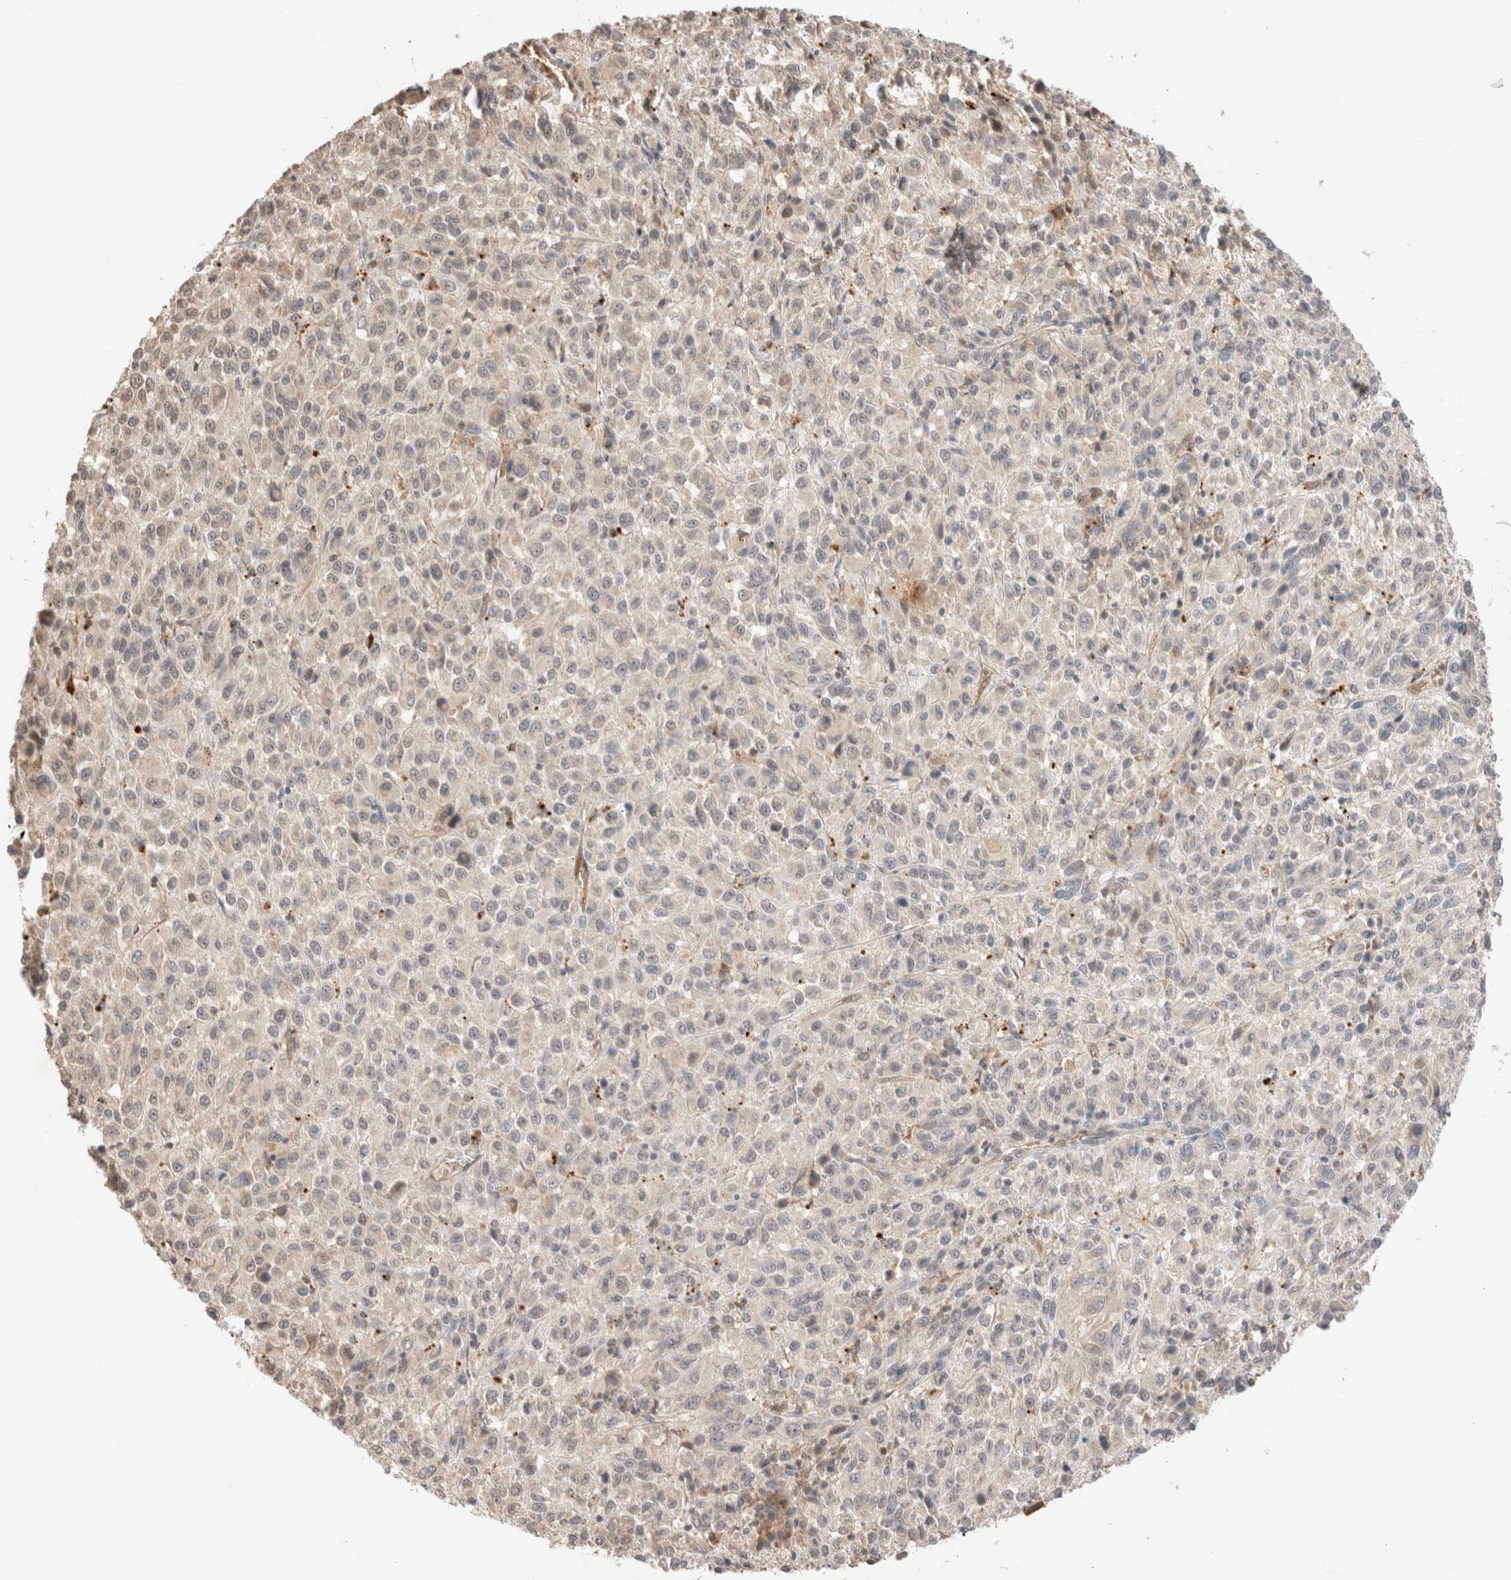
{"staining": {"intensity": "negative", "quantity": "none", "location": "none"}, "tissue": "melanoma", "cell_type": "Tumor cells", "image_type": "cancer", "snomed": [{"axis": "morphology", "description": "Malignant melanoma, Metastatic site"}, {"axis": "topography", "description": "Lung"}], "caption": "DAB immunohistochemical staining of human malignant melanoma (metastatic site) shows no significant positivity in tumor cells.", "gene": "CA13", "patient": {"sex": "male", "age": 64}}